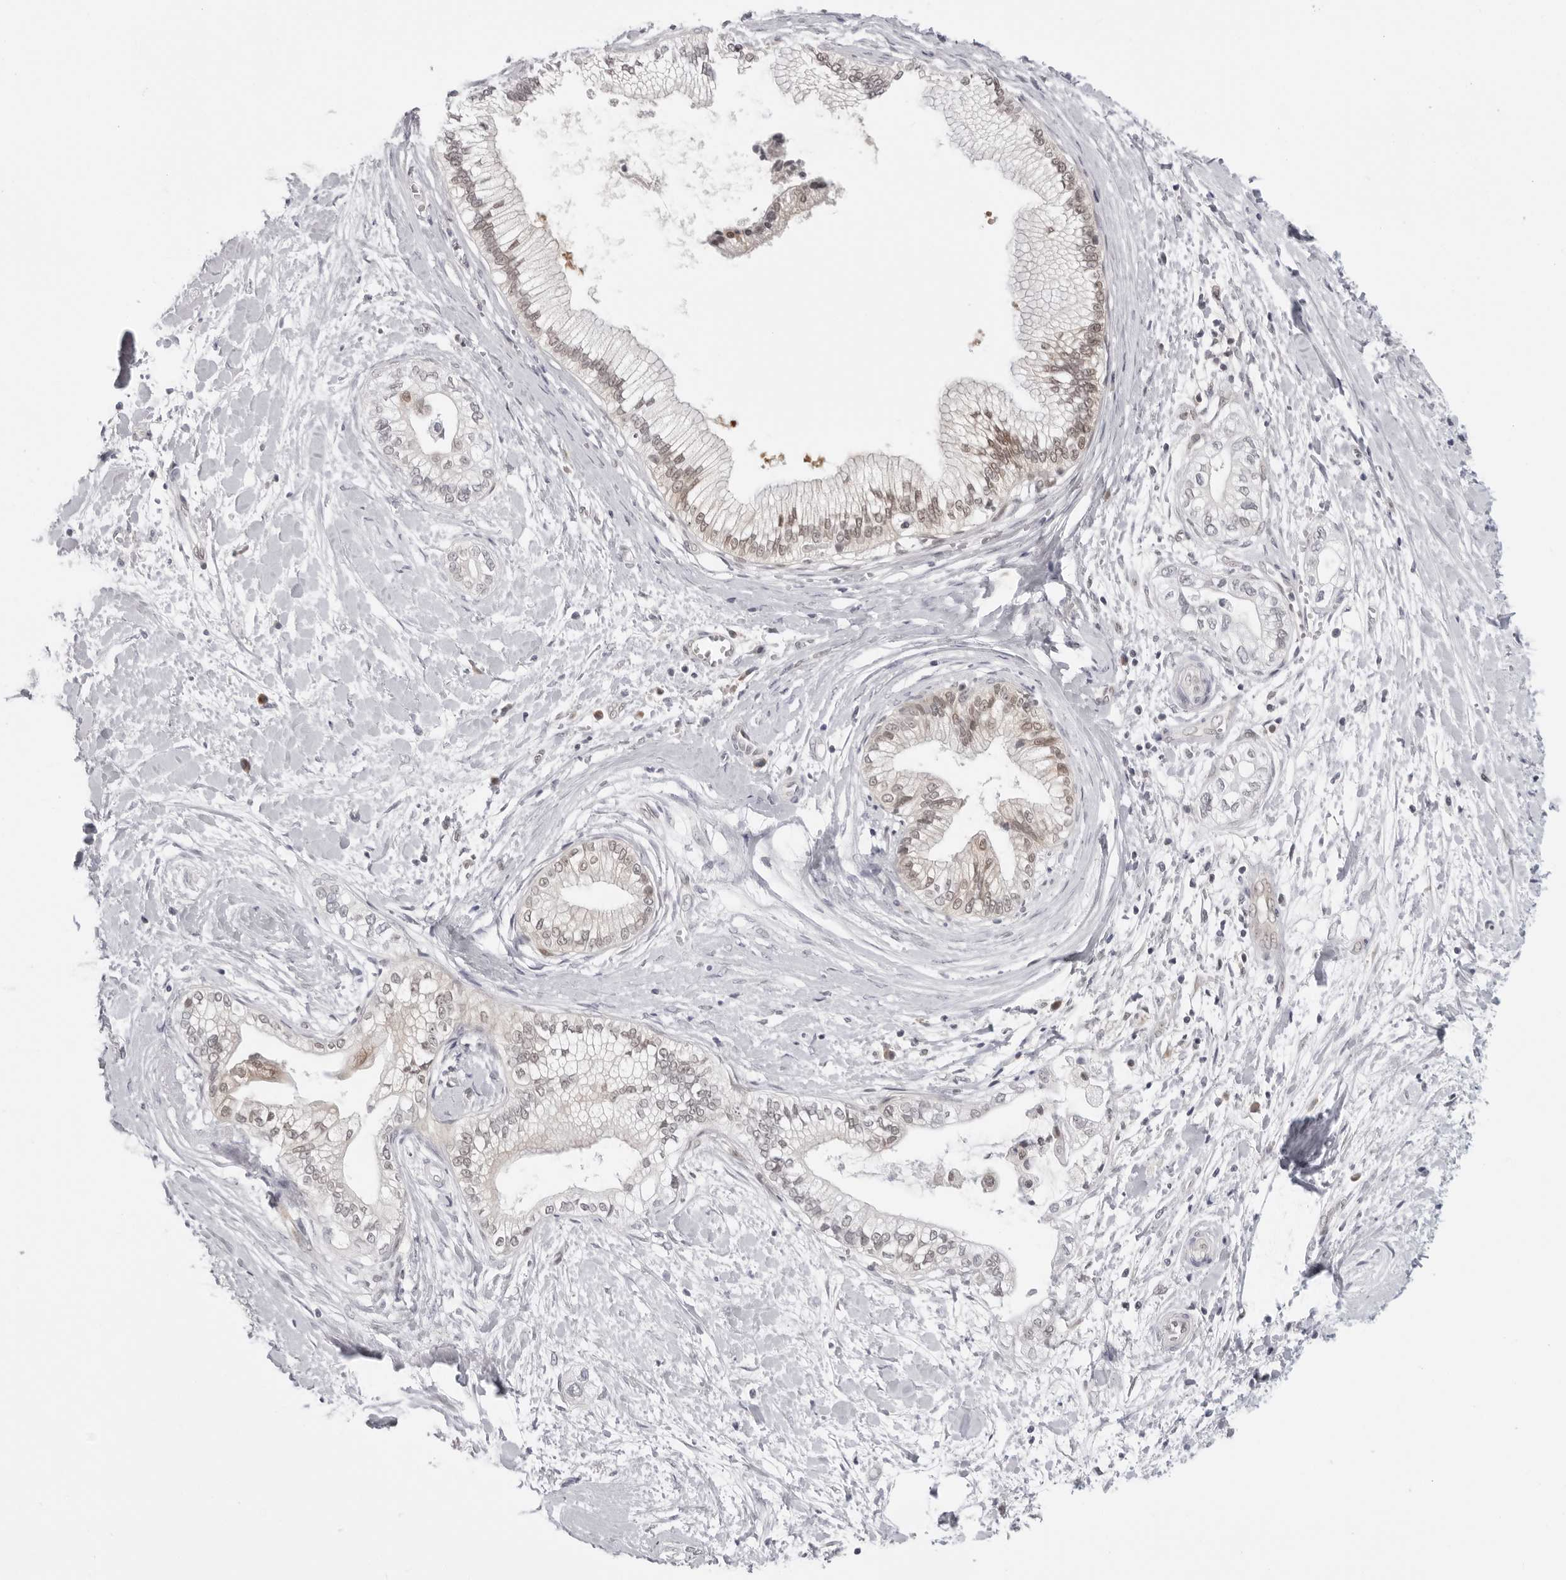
{"staining": {"intensity": "negative", "quantity": "none", "location": "none"}, "tissue": "pancreatic cancer", "cell_type": "Tumor cells", "image_type": "cancer", "snomed": [{"axis": "morphology", "description": "Adenocarcinoma, NOS"}, {"axis": "topography", "description": "Pancreas"}], "caption": "A high-resolution micrograph shows IHC staining of pancreatic cancer (adenocarcinoma), which exhibits no significant positivity in tumor cells.", "gene": "CASP7", "patient": {"sex": "male", "age": 68}}